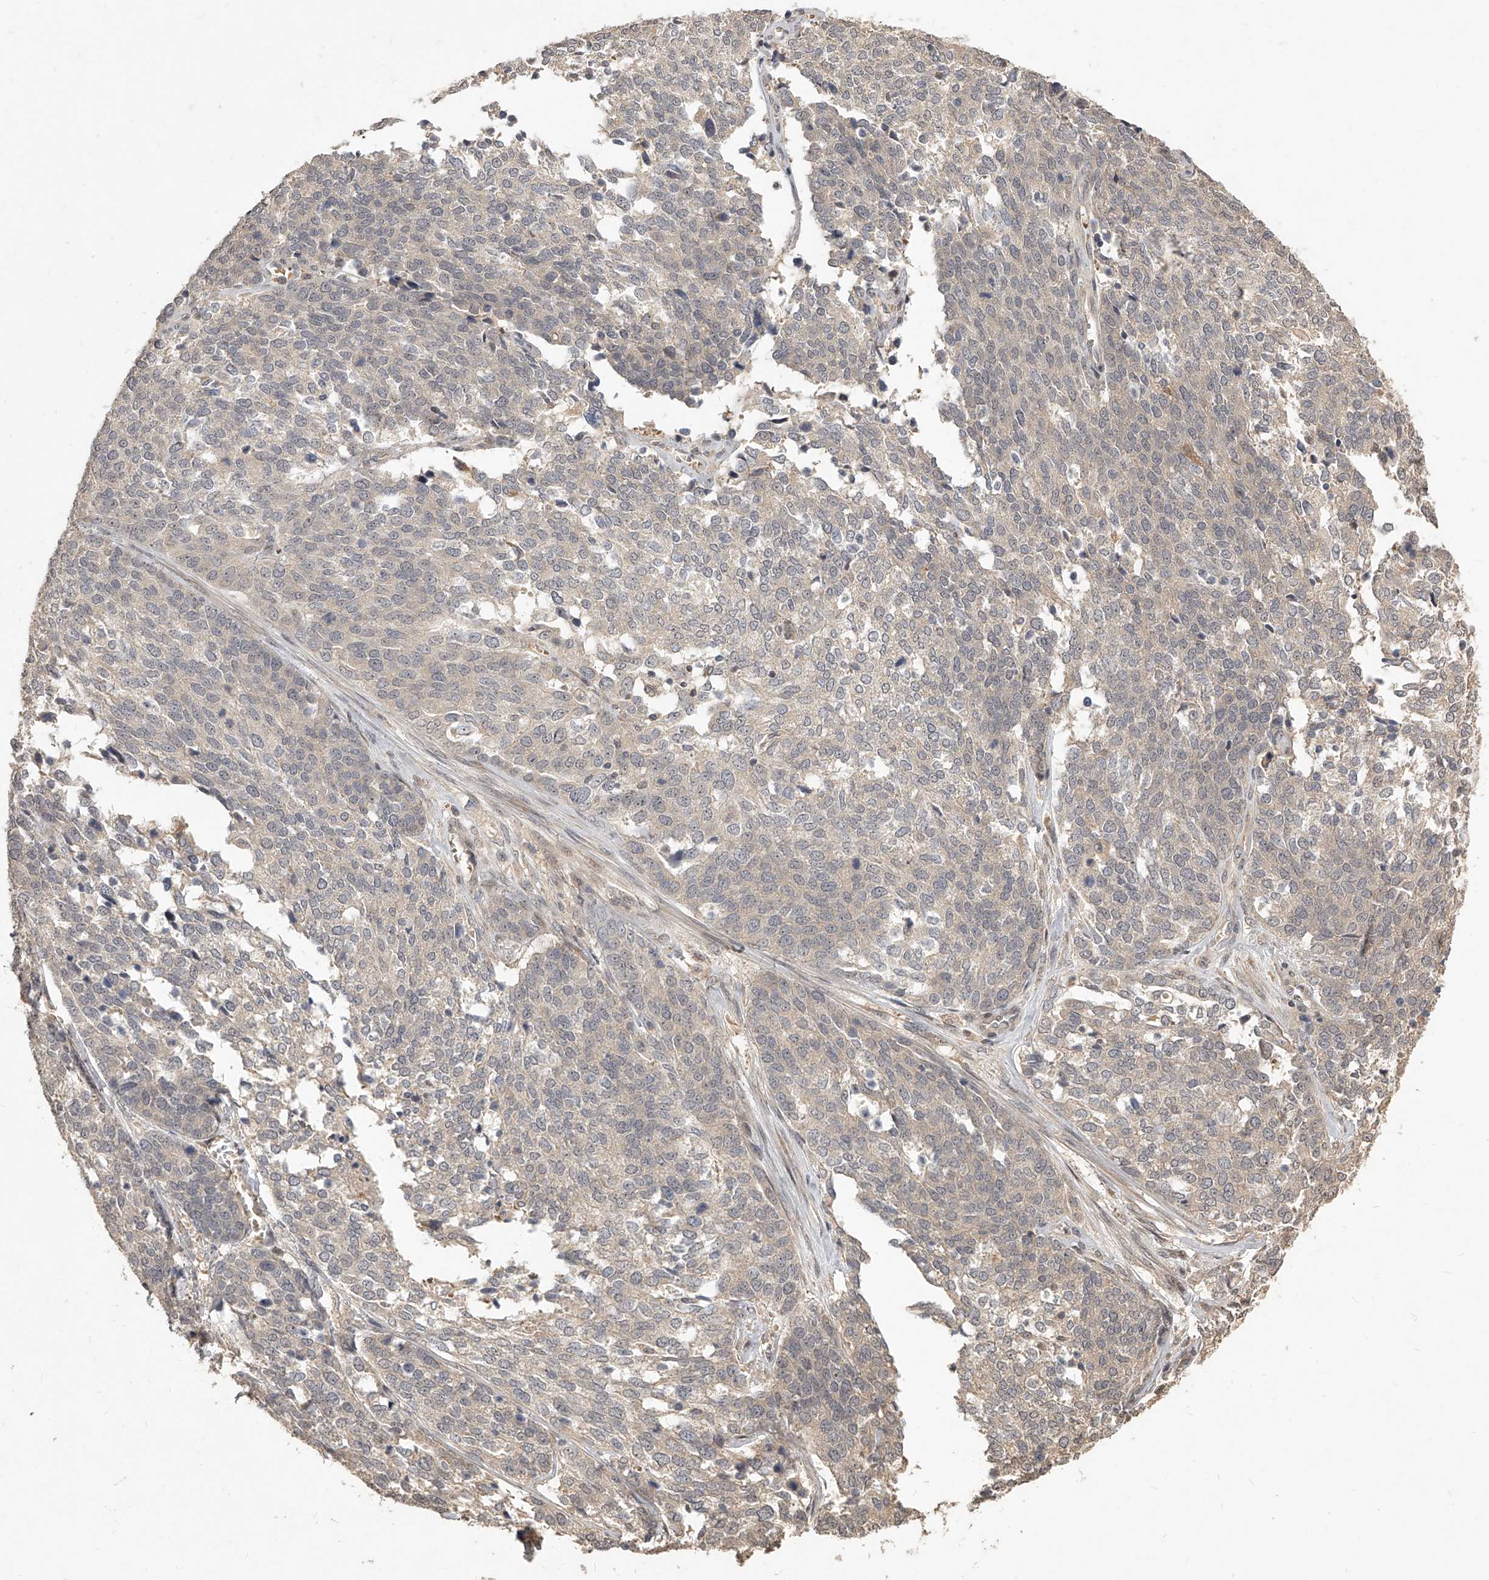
{"staining": {"intensity": "weak", "quantity": "<25%", "location": "cytoplasmic/membranous"}, "tissue": "ovarian cancer", "cell_type": "Tumor cells", "image_type": "cancer", "snomed": [{"axis": "morphology", "description": "Cystadenocarcinoma, serous, NOS"}, {"axis": "topography", "description": "Ovary"}], "caption": "Ovarian cancer (serous cystadenocarcinoma) was stained to show a protein in brown. There is no significant expression in tumor cells.", "gene": "SLC37A1", "patient": {"sex": "female", "age": 44}}